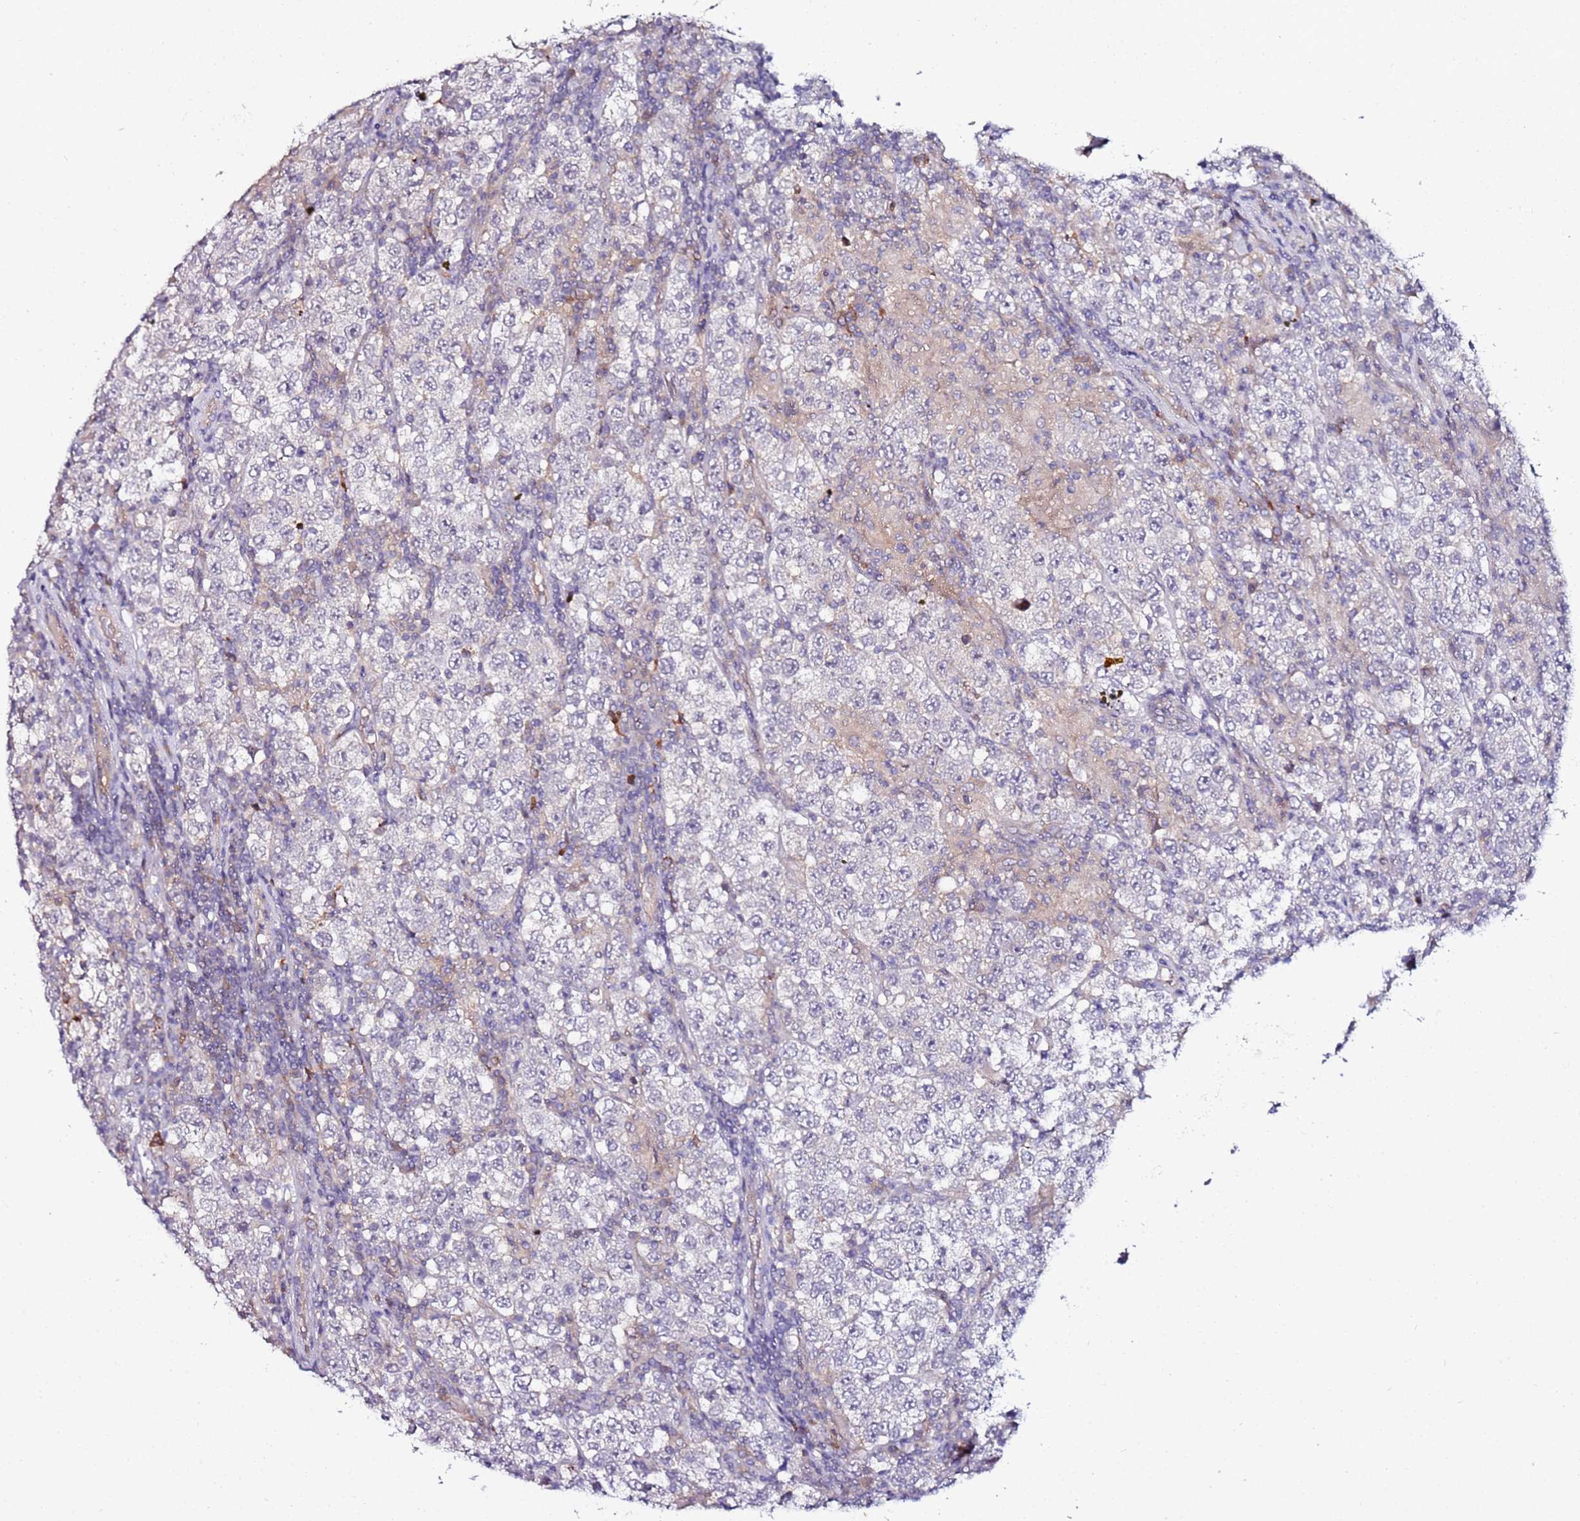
{"staining": {"intensity": "negative", "quantity": "none", "location": "none"}, "tissue": "testis cancer", "cell_type": "Tumor cells", "image_type": "cancer", "snomed": [{"axis": "morphology", "description": "Normal tissue, NOS"}, {"axis": "morphology", "description": "Urothelial carcinoma, High grade"}, {"axis": "morphology", "description": "Seminoma, NOS"}, {"axis": "morphology", "description": "Carcinoma, Embryonal, NOS"}, {"axis": "topography", "description": "Urinary bladder"}, {"axis": "topography", "description": "Testis"}], "caption": "There is no significant expression in tumor cells of testis cancer (seminoma).", "gene": "SRRM5", "patient": {"sex": "male", "age": 41}}